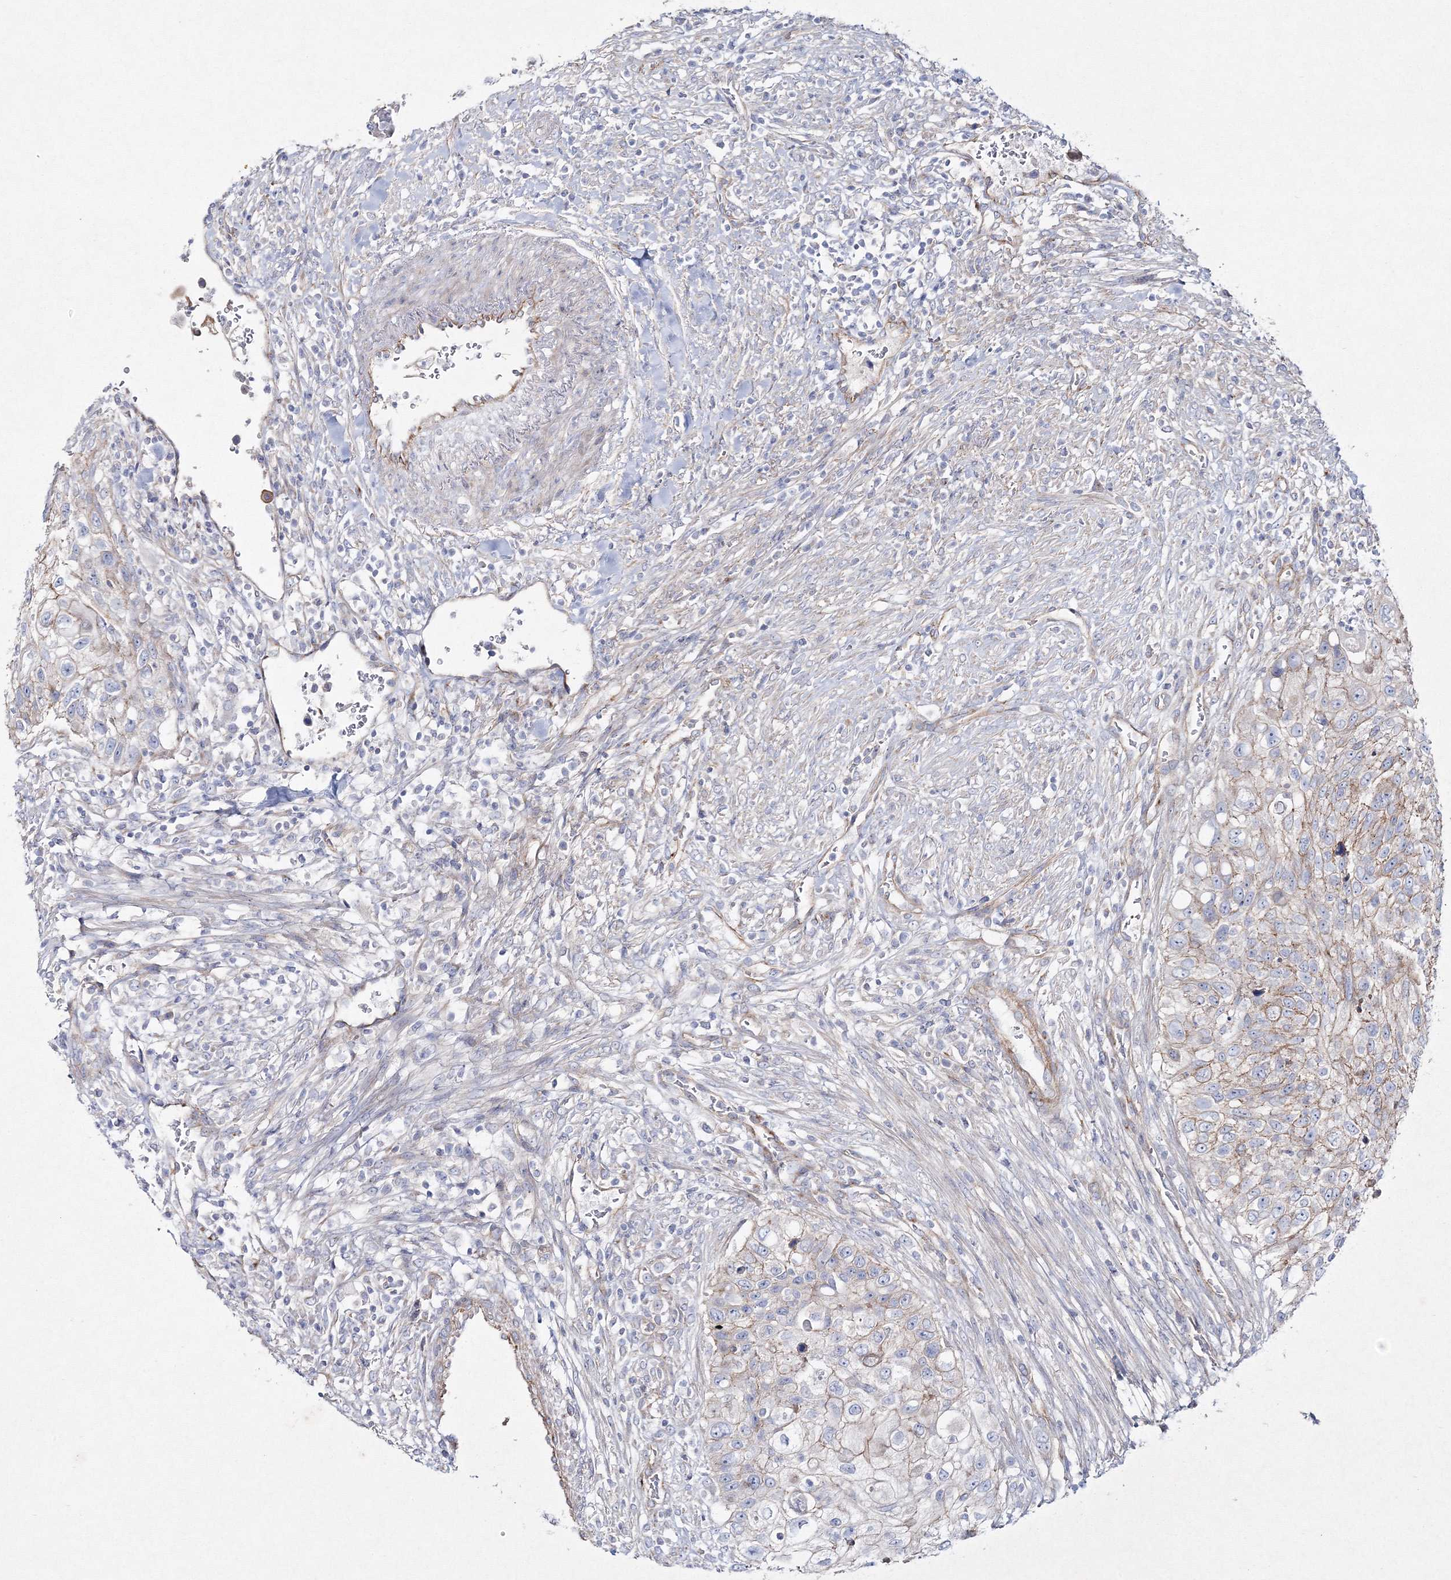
{"staining": {"intensity": "moderate", "quantity": "<25%", "location": "cytoplasmic/membranous"}, "tissue": "urothelial cancer", "cell_type": "Tumor cells", "image_type": "cancer", "snomed": [{"axis": "morphology", "description": "Urothelial carcinoma, High grade"}, {"axis": "topography", "description": "Urinary bladder"}], "caption": "A brown stain labels moderate cytoplasmic/membranous positivity of a protein in human urothelial cancer tumor cells. (Brightfield microscopy of DAB IHC at high magnification).", "gene": "NAA40", "patient": {"sex": "female", "age": 60}}